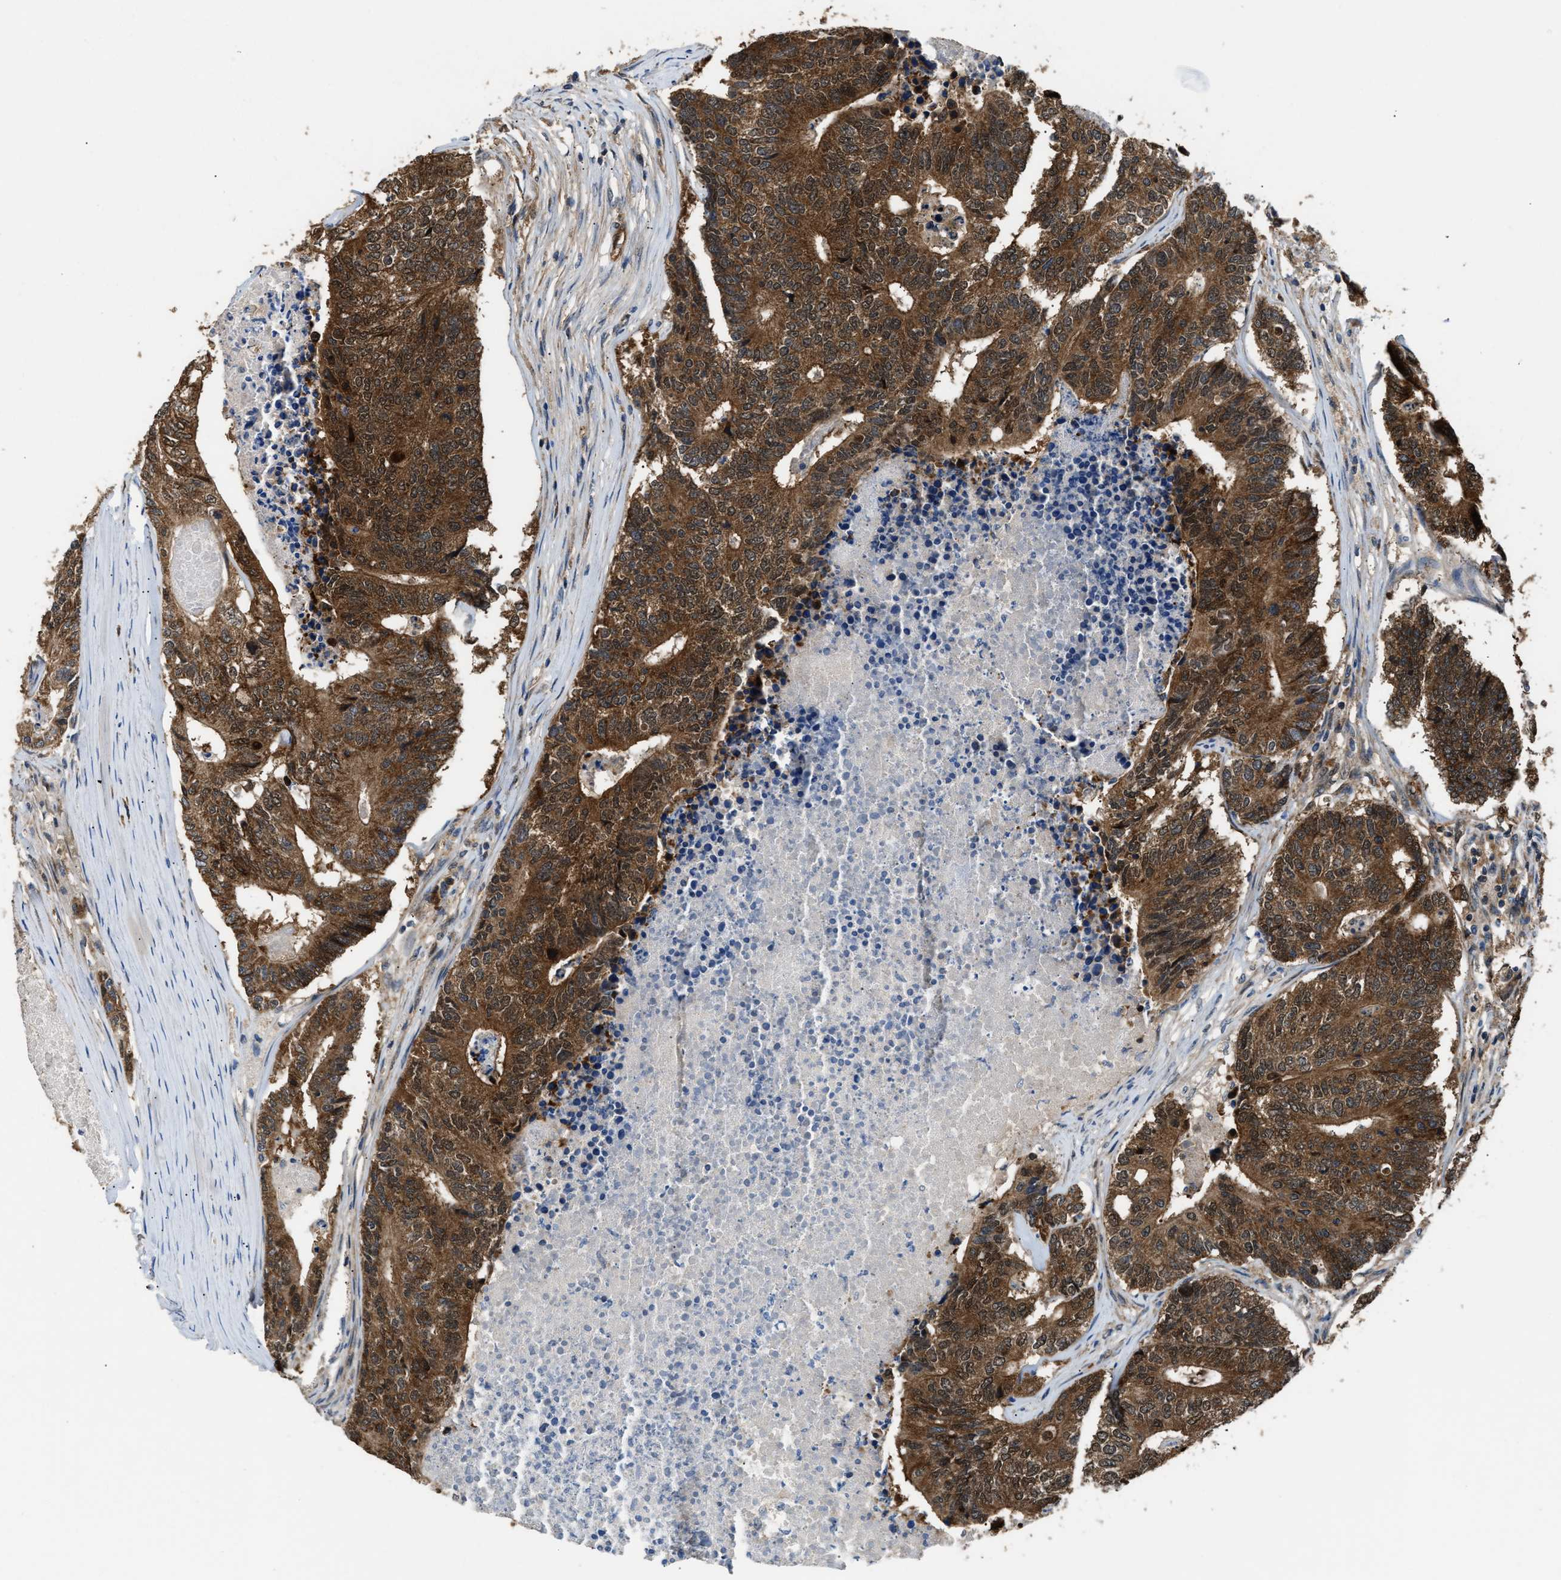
{"staining": {"intensity": "moderate", "quantity": ">75%", "location": "cytoplasmic/membranous"}, "tissue": "colorectal cancer", "cell_type": "Tumor cells", "image_type": "cancer", "snomed": [{"axis": "morphology", "description": "Adenocarcinoma, NOS"}, {"axis": "topography", "description": "Colon"}], "caption": "A brown stain highlights moderate cytoplasmic/membranous staining of a protein in colorectal cancer (adenocarcinoma) tumor cells.", "gene": "PPA1", "patient": {"sex": "female", "age": 67}}